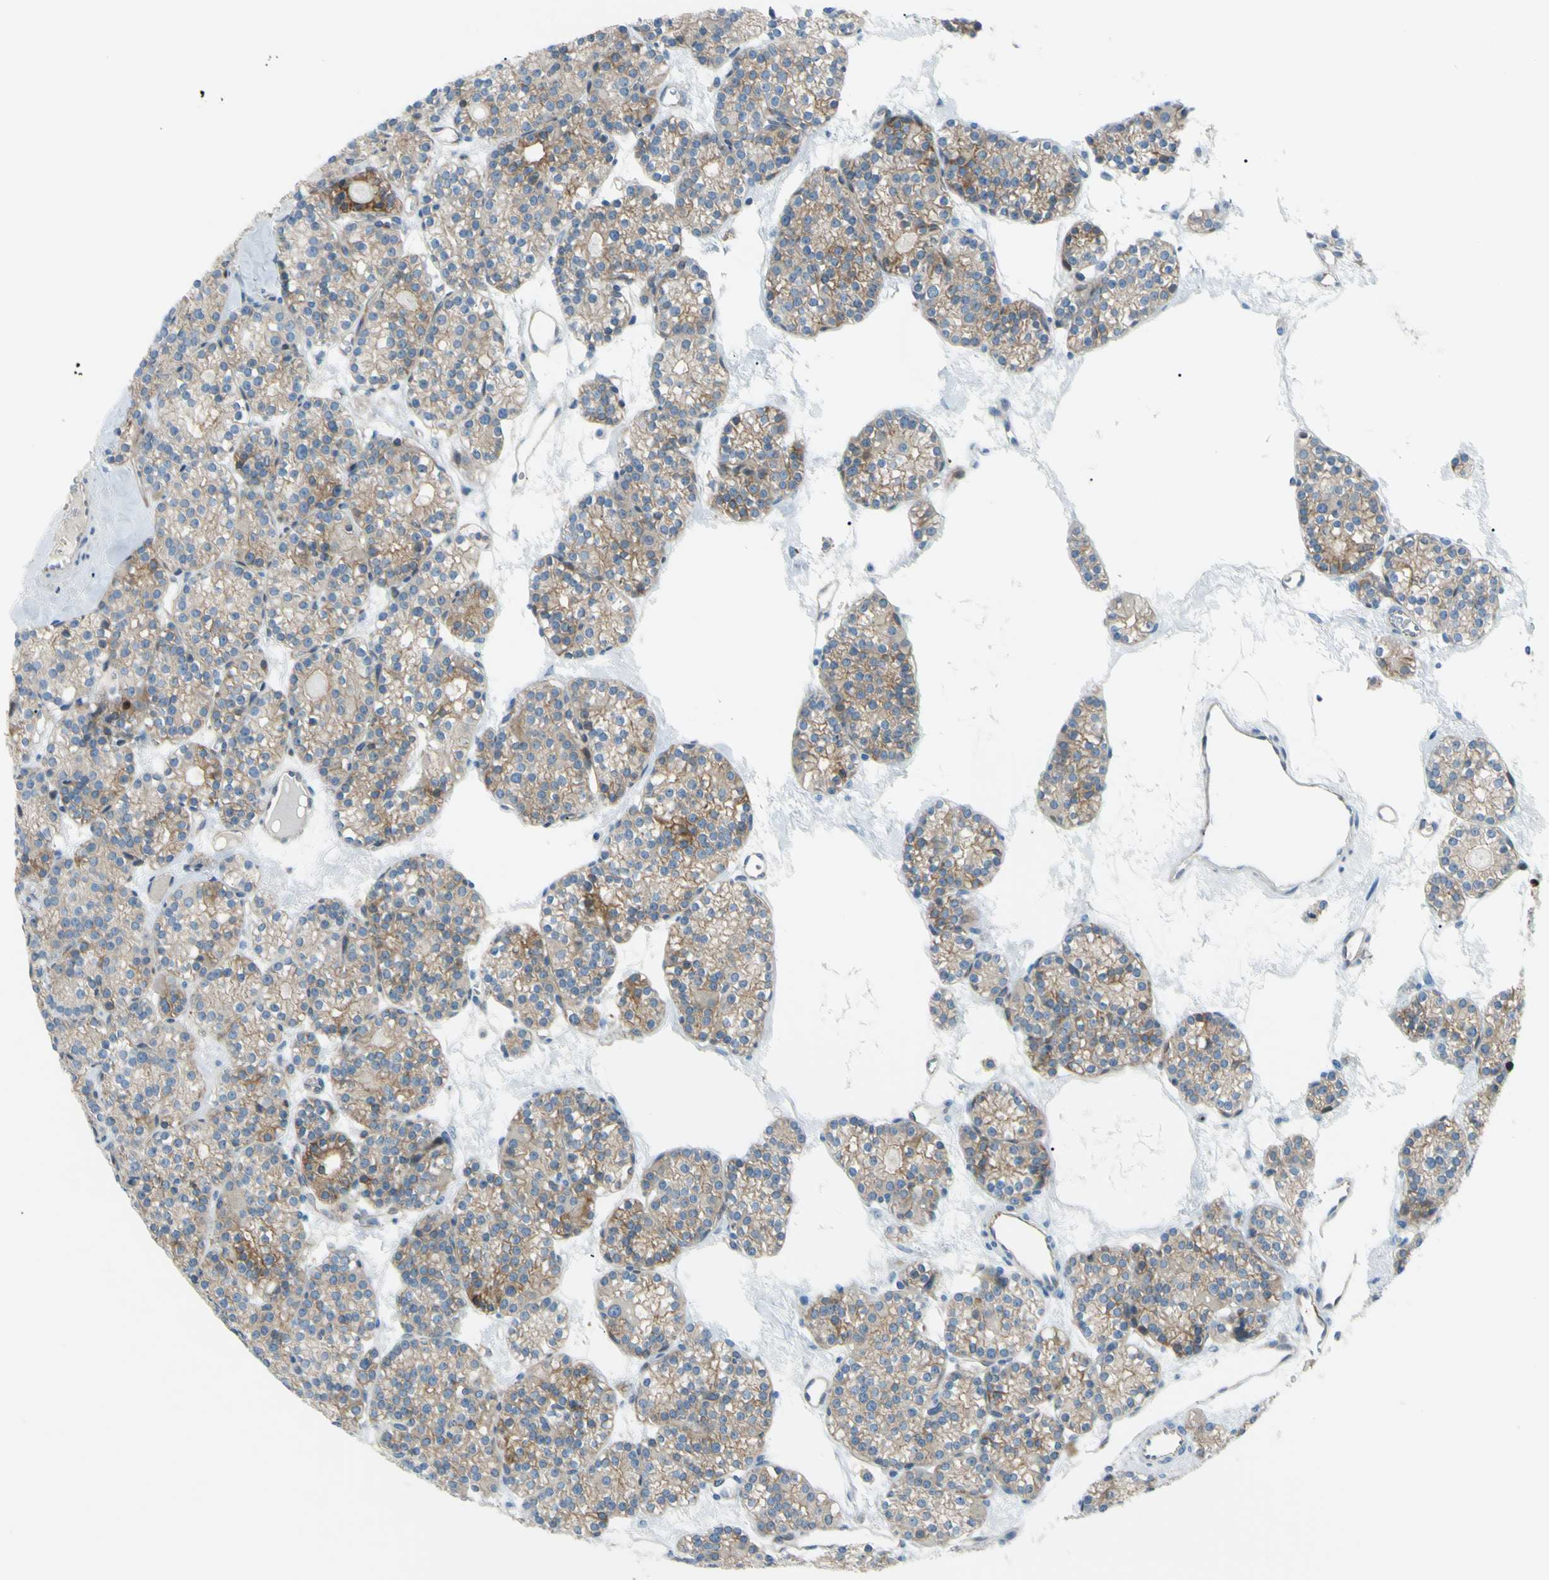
{"staining": {"intensity": "weak", "quantity": ">75%", "location": "cytoplasmic/membranous"}, "tissue": "parathyroid gland", "cell_type": "Glandular cells", "image_type": "normal", "snomed": [{"axis": "morphology", "description": "Normal tissue, NOS"}, {"axis": "topography", "description": "Parathyroid gland"}], "caption": "Parathyroid gland stained with immunohistochemistry (IHC) displays weak cytoplasmic/membranous staining in approximately >75% of glandular cells.", "gene": "PAK2", "patient": {"sex": "female", "age": 64}}